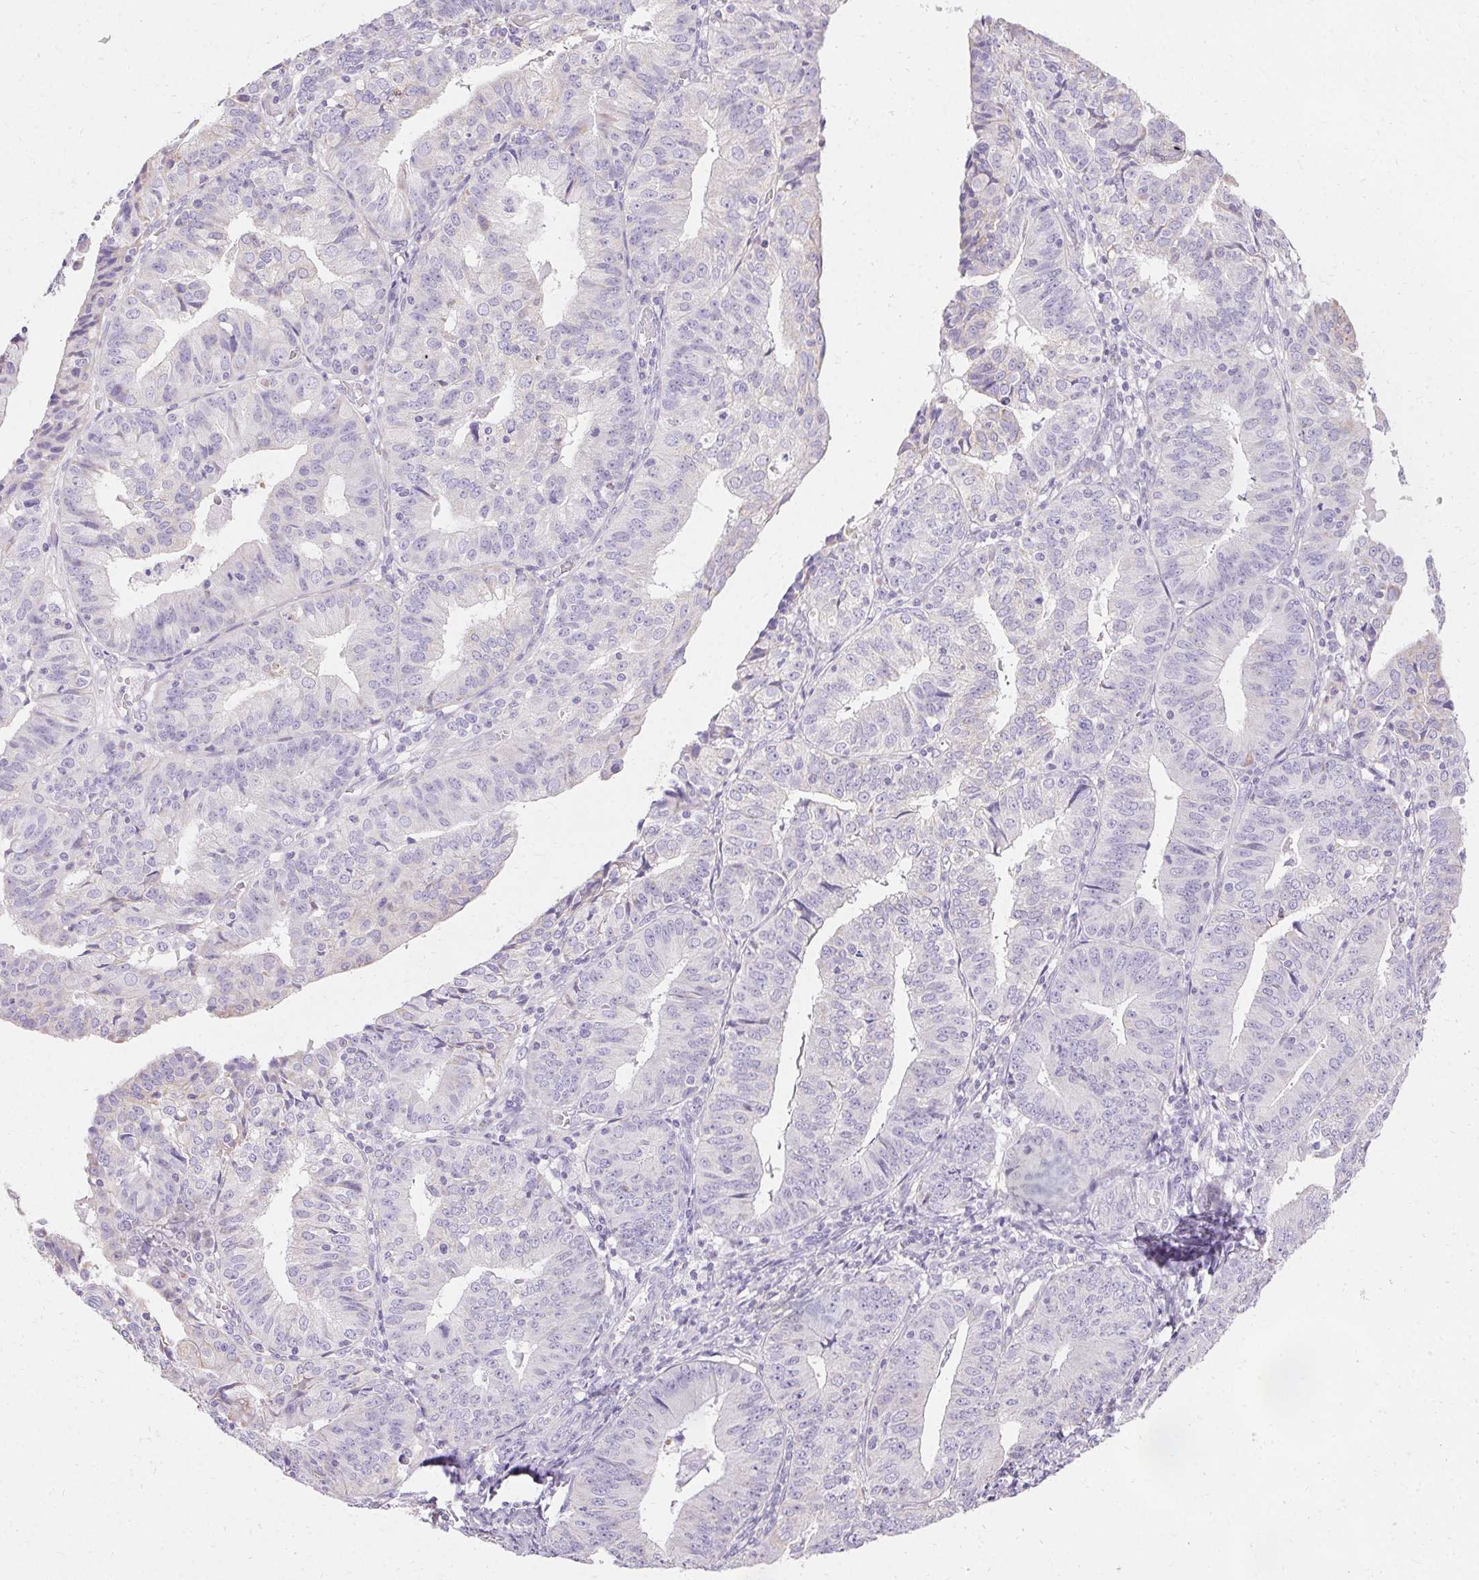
{"staining": {"intensity": "negative", "quantity": "none", "location": "none"}, "tissue": "endometrial cancer", "cell_type": "Tumor cells", "image_type": "cancer", "snomed": [{"axis": "morphology", "description": "Adenocarcinoma, NOS"}, {"axis": "topography", "description": "Endometrium"}], "caption": "DAB immunohistochemical staining of adenocarcinoma (endometrial) displays no significant expression in tumor cells.", "gene": "ASGR2", "patient": {"sex": "female", "age": 56}}